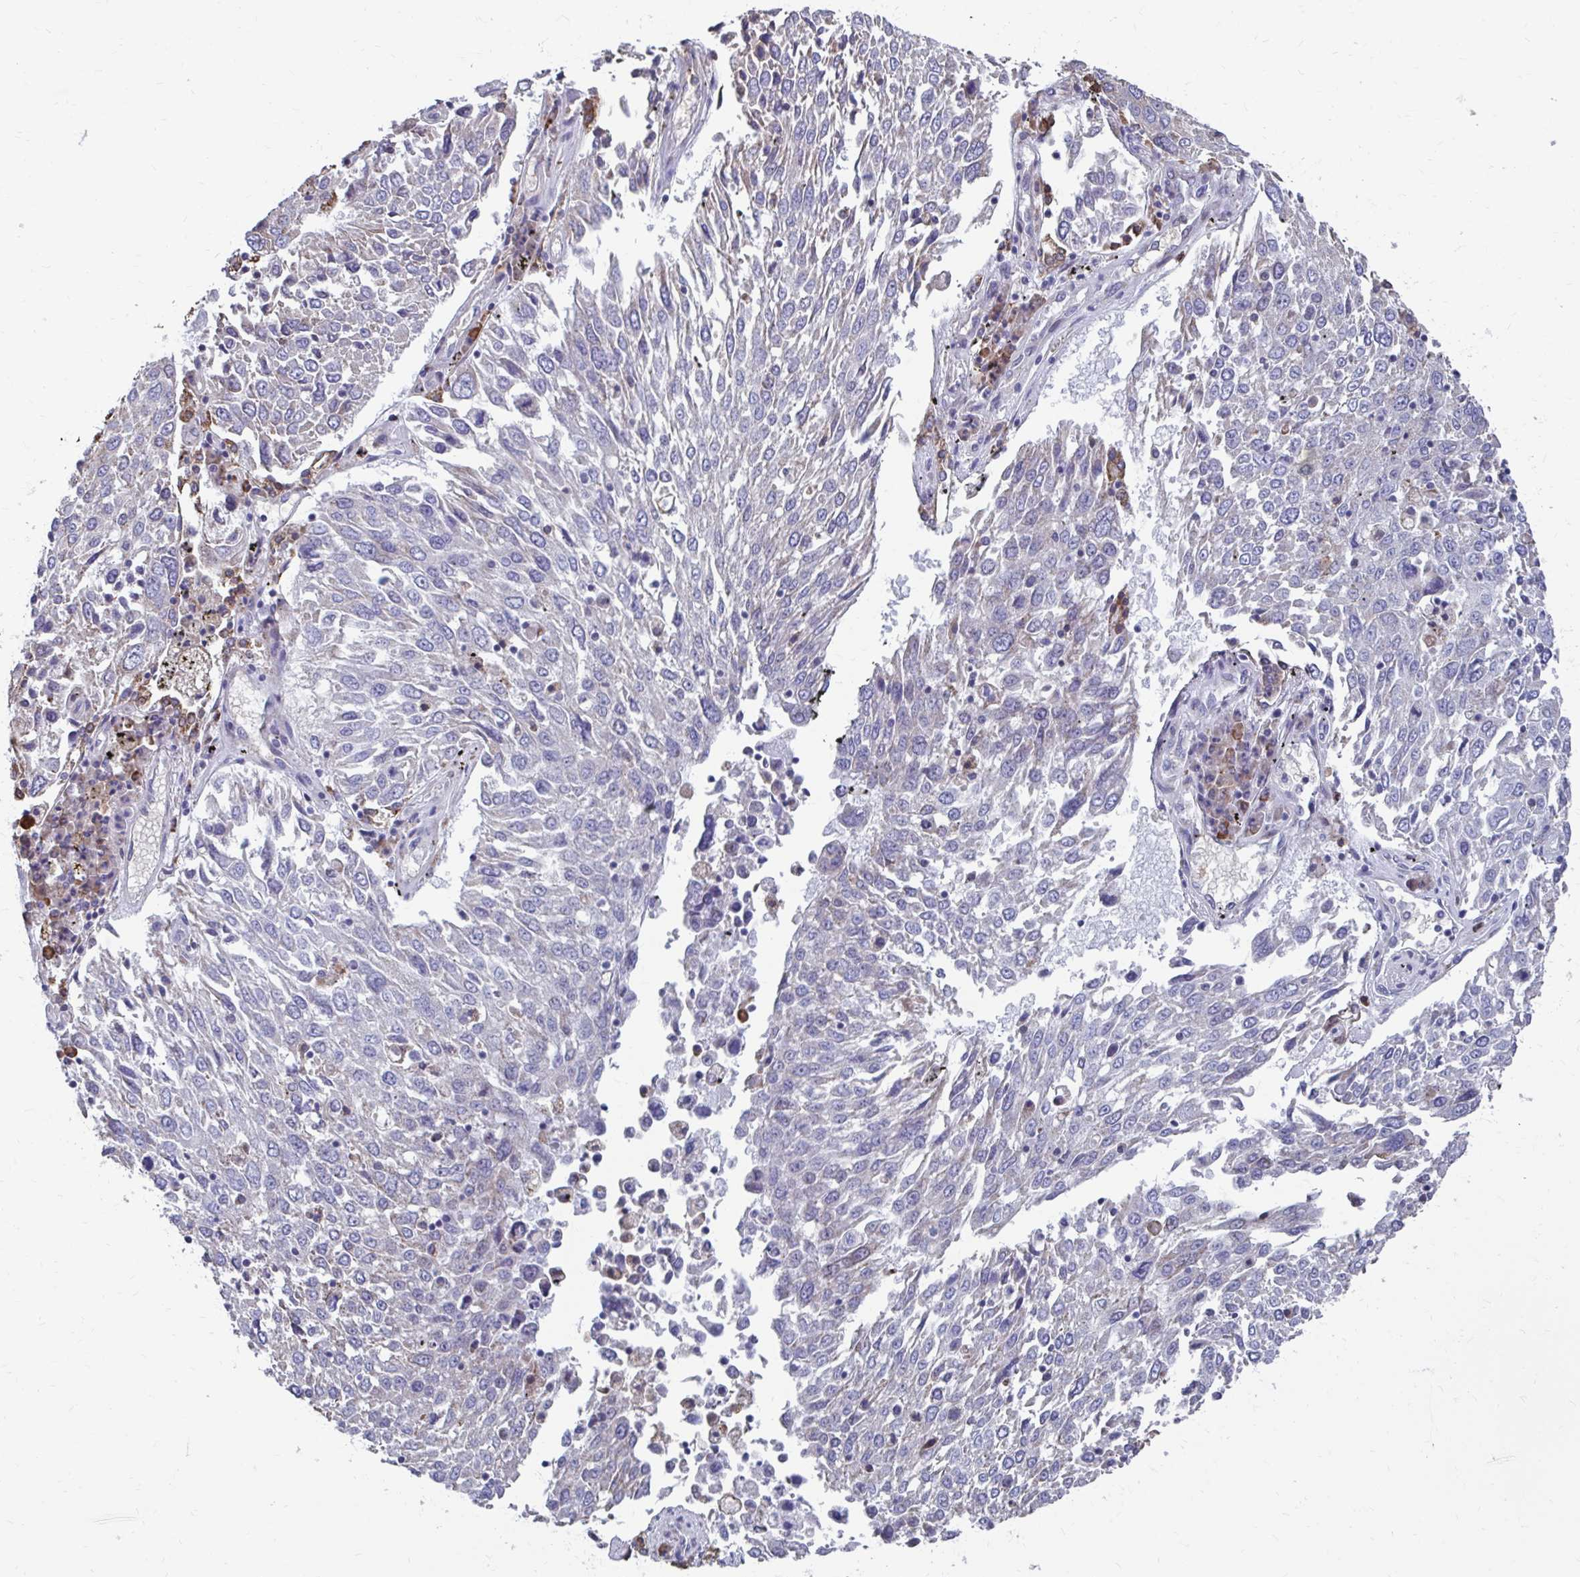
{"staining": {"intensity": "negative", "quantity": "none", "location": "none"}, "tissue": "lung cancer", "cell_type": "Tumor cells", "image_type": "cancer", "snomed": [{"axis": "morphology", "description": "Squamous cell carcinoma, NOS"}, {"axis": "topography", "description": "Lung"}], "caption": "Lung cancer was stained to show a protein in brown. There is no significant positivity in tumor cells.", "gene": "FKBP2", "patient": {"sex": "male", "age": 65}}